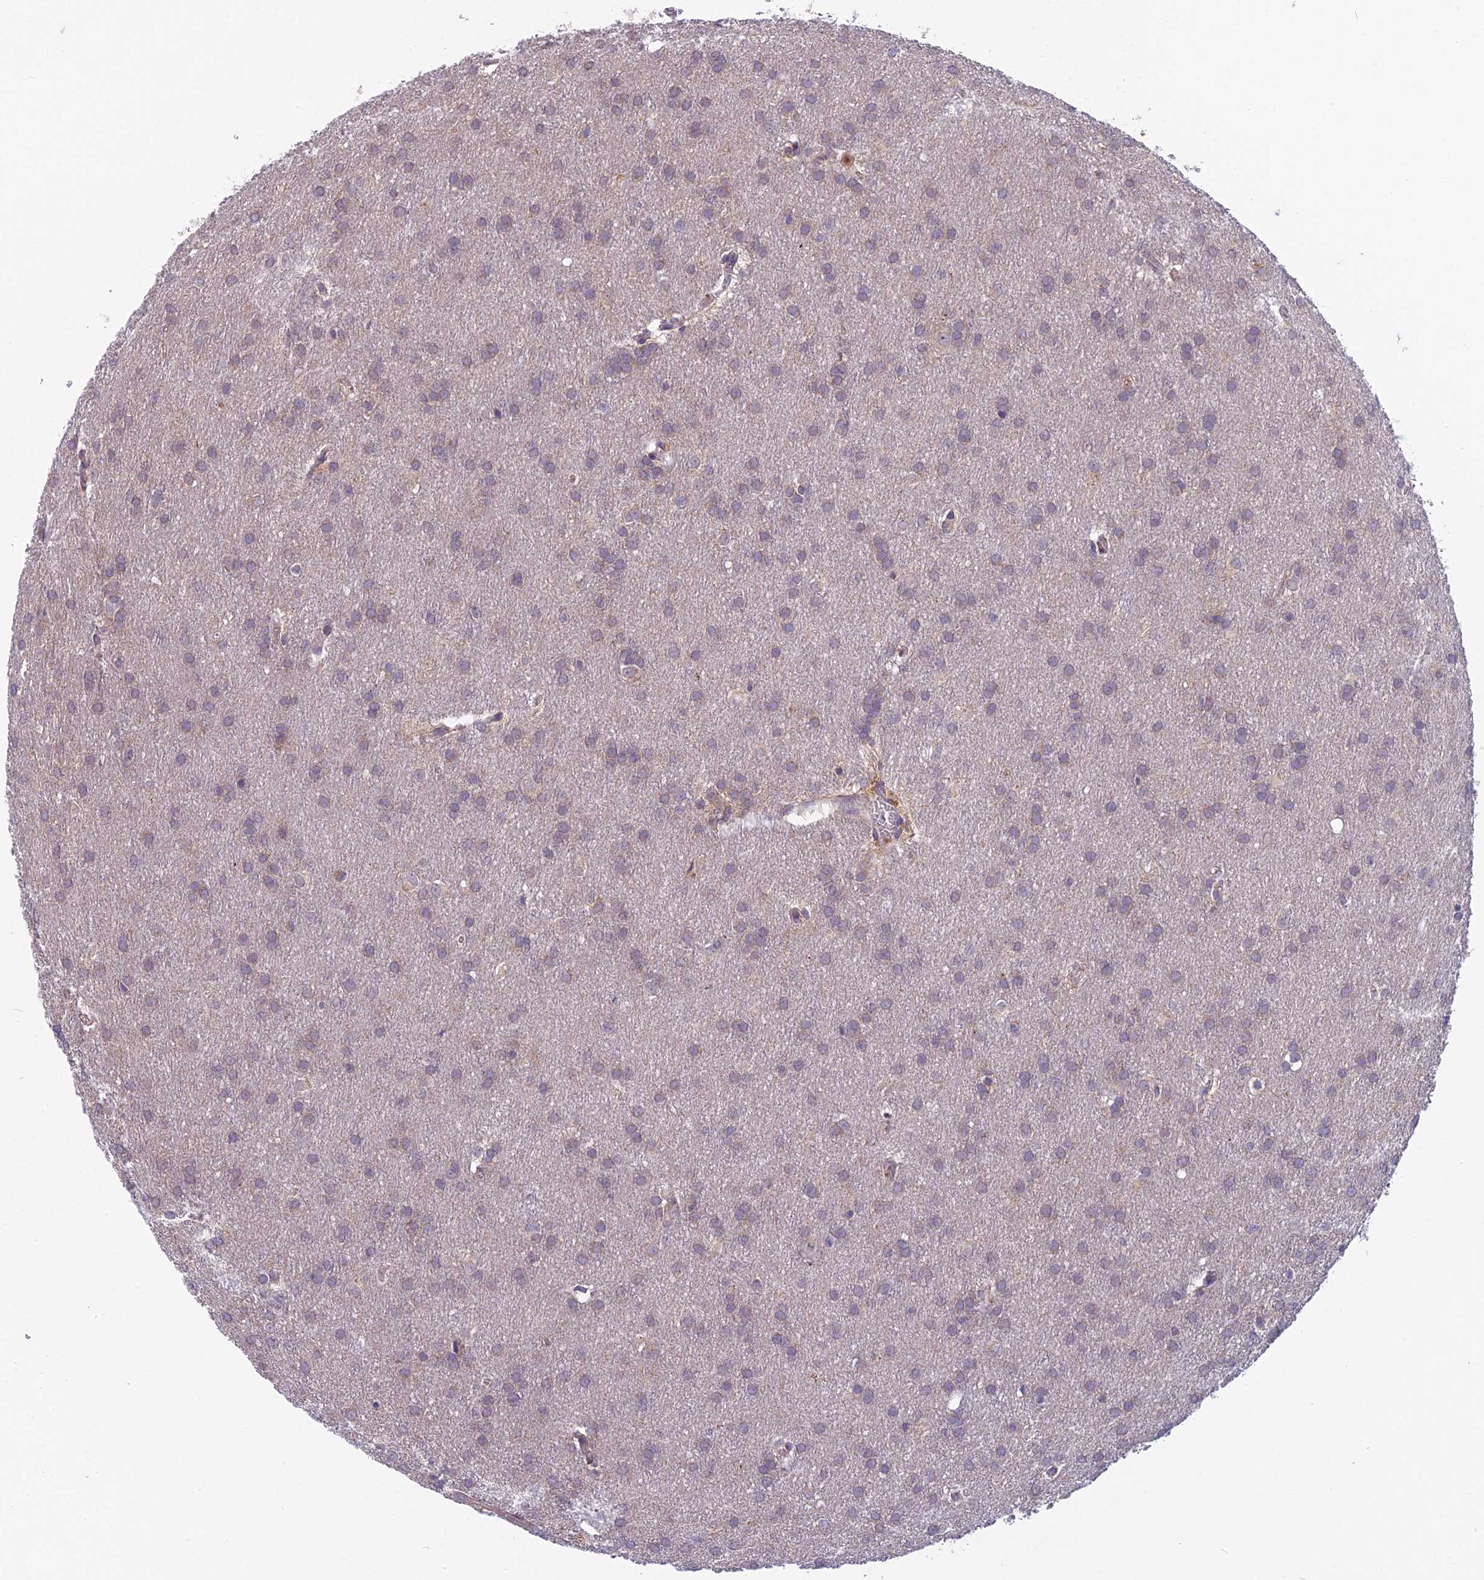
{"staining": {"intensity": "weak", "quantity": "25%-75%", "location": "cytoplasmic/membranous"}, "tissue": "glioma", "cell_type": "Tumor cells", "image_type": "cancer", "snomed": [{"axis": "morphology", "description": "Glioma, malignant, Low grade"}, {"axis": "topography", "description": "Brain"}], "caption": "Immunohistochemical staining of glioma exhibits low levels of weak cytoplasmic/membranous positivity in about 25%-75% of tumor cells.", "gene": "ENSG00000188897", "patient": {"sex": "female", "age": 32}}